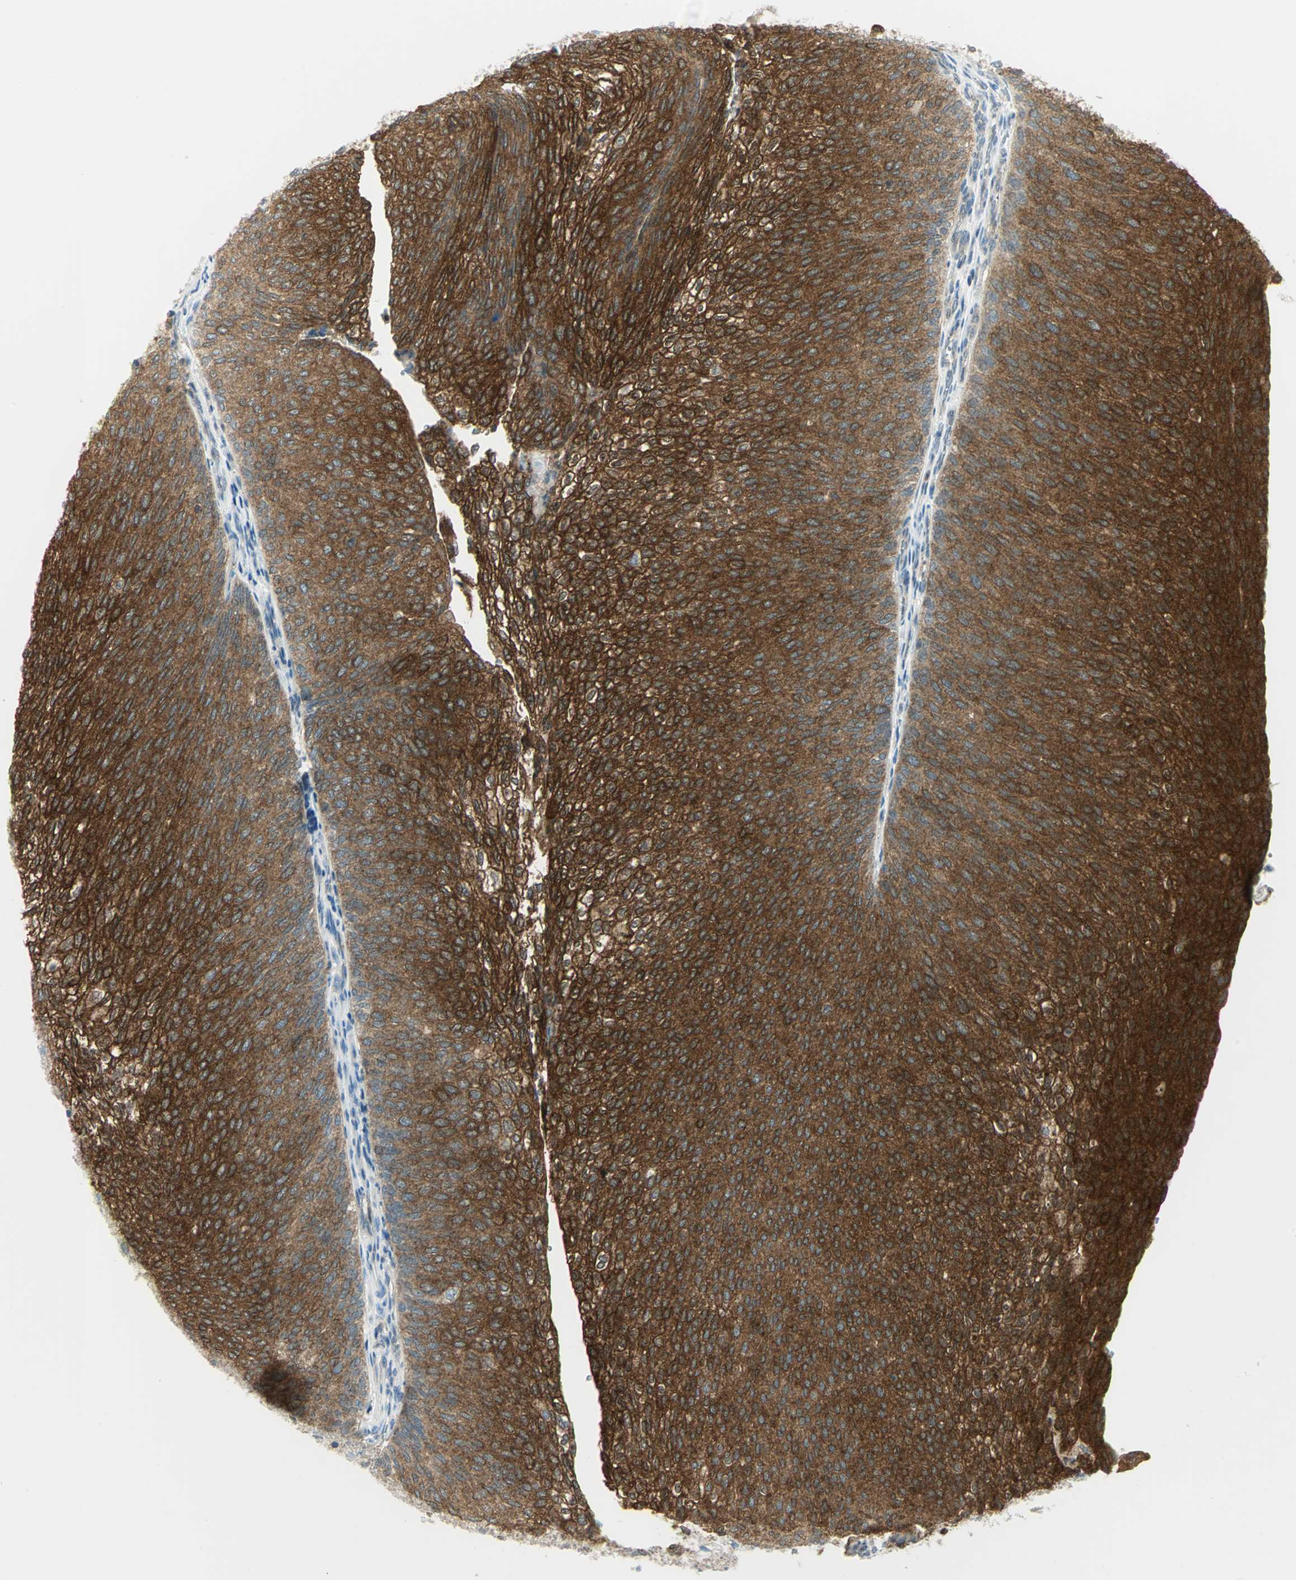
{"staining": {"intensity": "strong", "quantity": ">75%", "location": "cytoplasmic/membranous"}, "tissue": "urothelial cancer", "cell_type": "Tumor cells", "image_type": "cancer", "snomed": [{"axis": "morphology", "description": "Urothelial carcinoma, Low grade"}, {"axis": "topography", "description": "Urinary bladder"}], "caption": "Immunohistochemistry (IHC) histopathology image of urothelial cancer stained for a protein (brown), which shows high levels of strong cytoplasmic/membranous positivity in about >75% of tumor cells.", "gene": "ALDOA", "patient": {"sex": "female", "age": 79}}